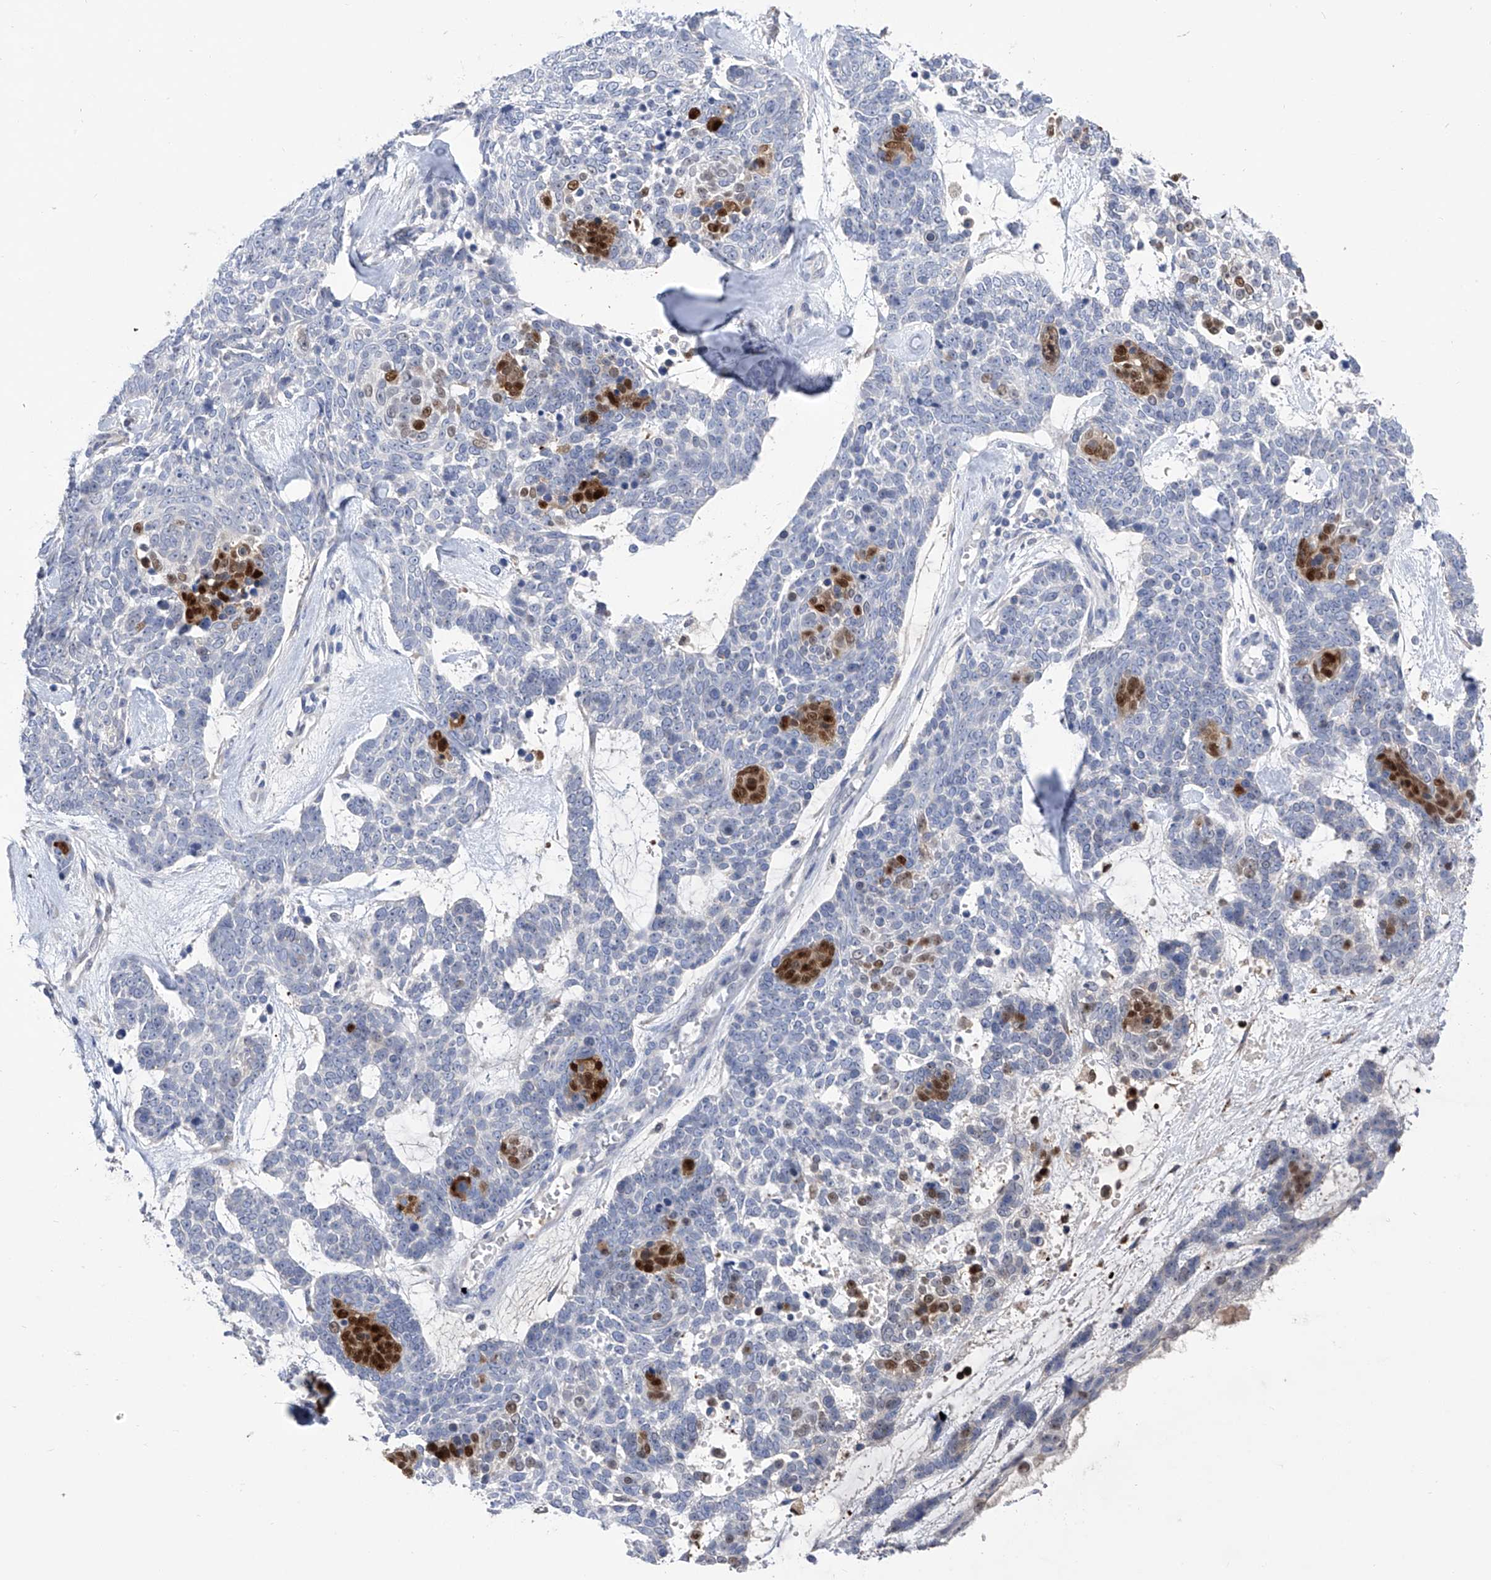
{"staining": {"intensity": "strong", "quantity": "<25%", "location": "nuclear"}, "tissue": "skin cancer", "cell_type": "Tumor cells", "image_type": "cancer", "snomed": [{"axis": "morphology", "description": "Basal cell carcinoma"}, {"axis": "topography", "description": "Skin"}], "caption": "Skin basal cell carcinoma stained with a protein marker reveals strong staining in tumor cells.", "gene": "PHF20", "patient": {"sex": "female", "age": 81}}